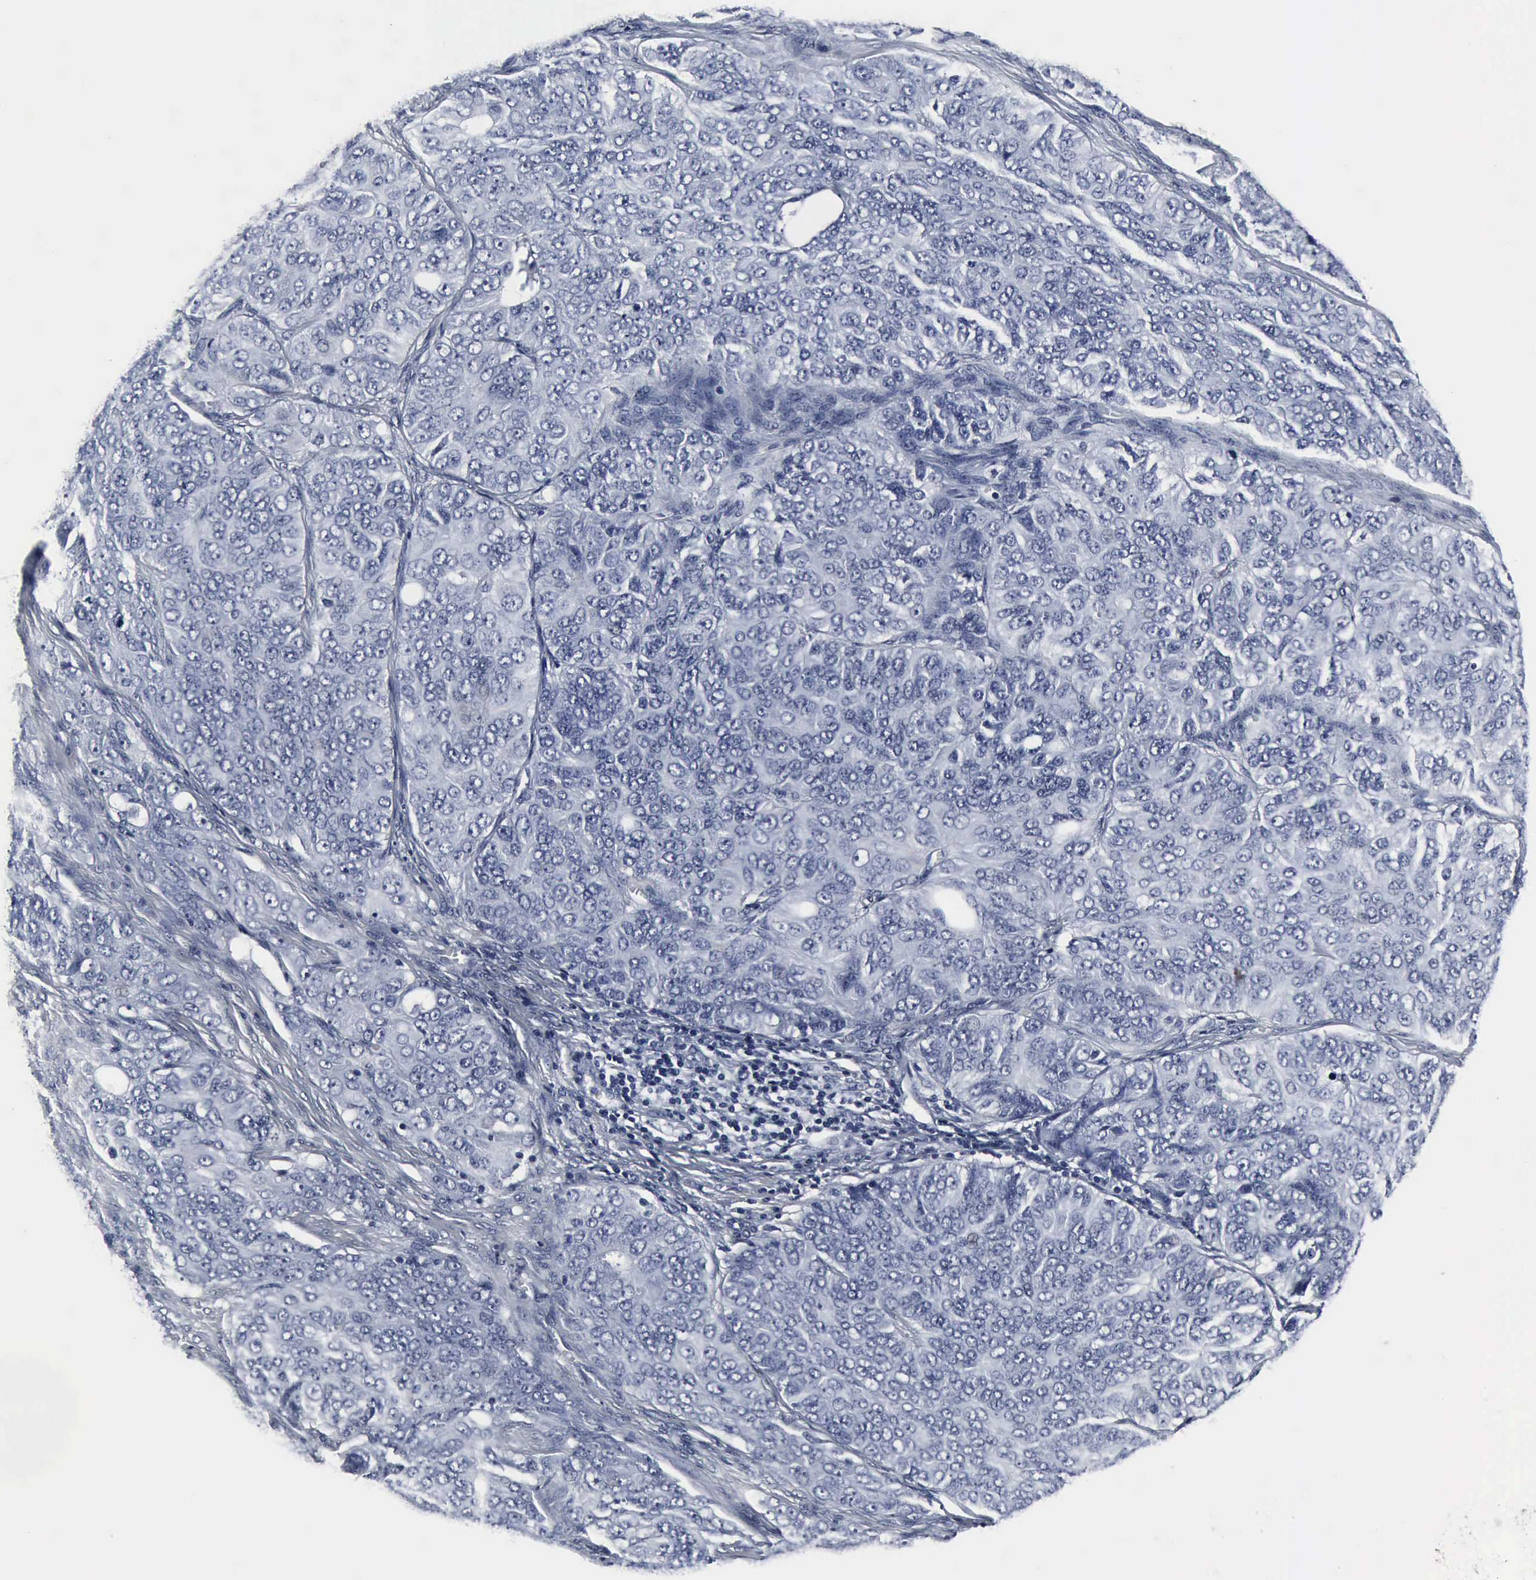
{"staining": {"intensity": "negative", "quantity": "none", "location": "none"}, "tissue": "ovarian cancer", "cell_type": "Tumor cells", "image_type": "cancer", "snomed": [{"axis": "morphology", "description": "Carcinoma, endometroid"}, {"axis": "topography", "description": "Ovary"}], "caption": "There is no significant expression in tumor cells of ovarian endometroid carcinoma. Brightfield microscopy of immunohistochemistry (IHC) stained with DAB (brown) and hematoxylin (blue), captured at high magnification.", "gene": "SNAP25", "patient": {"sex": "female", "age": 51}}